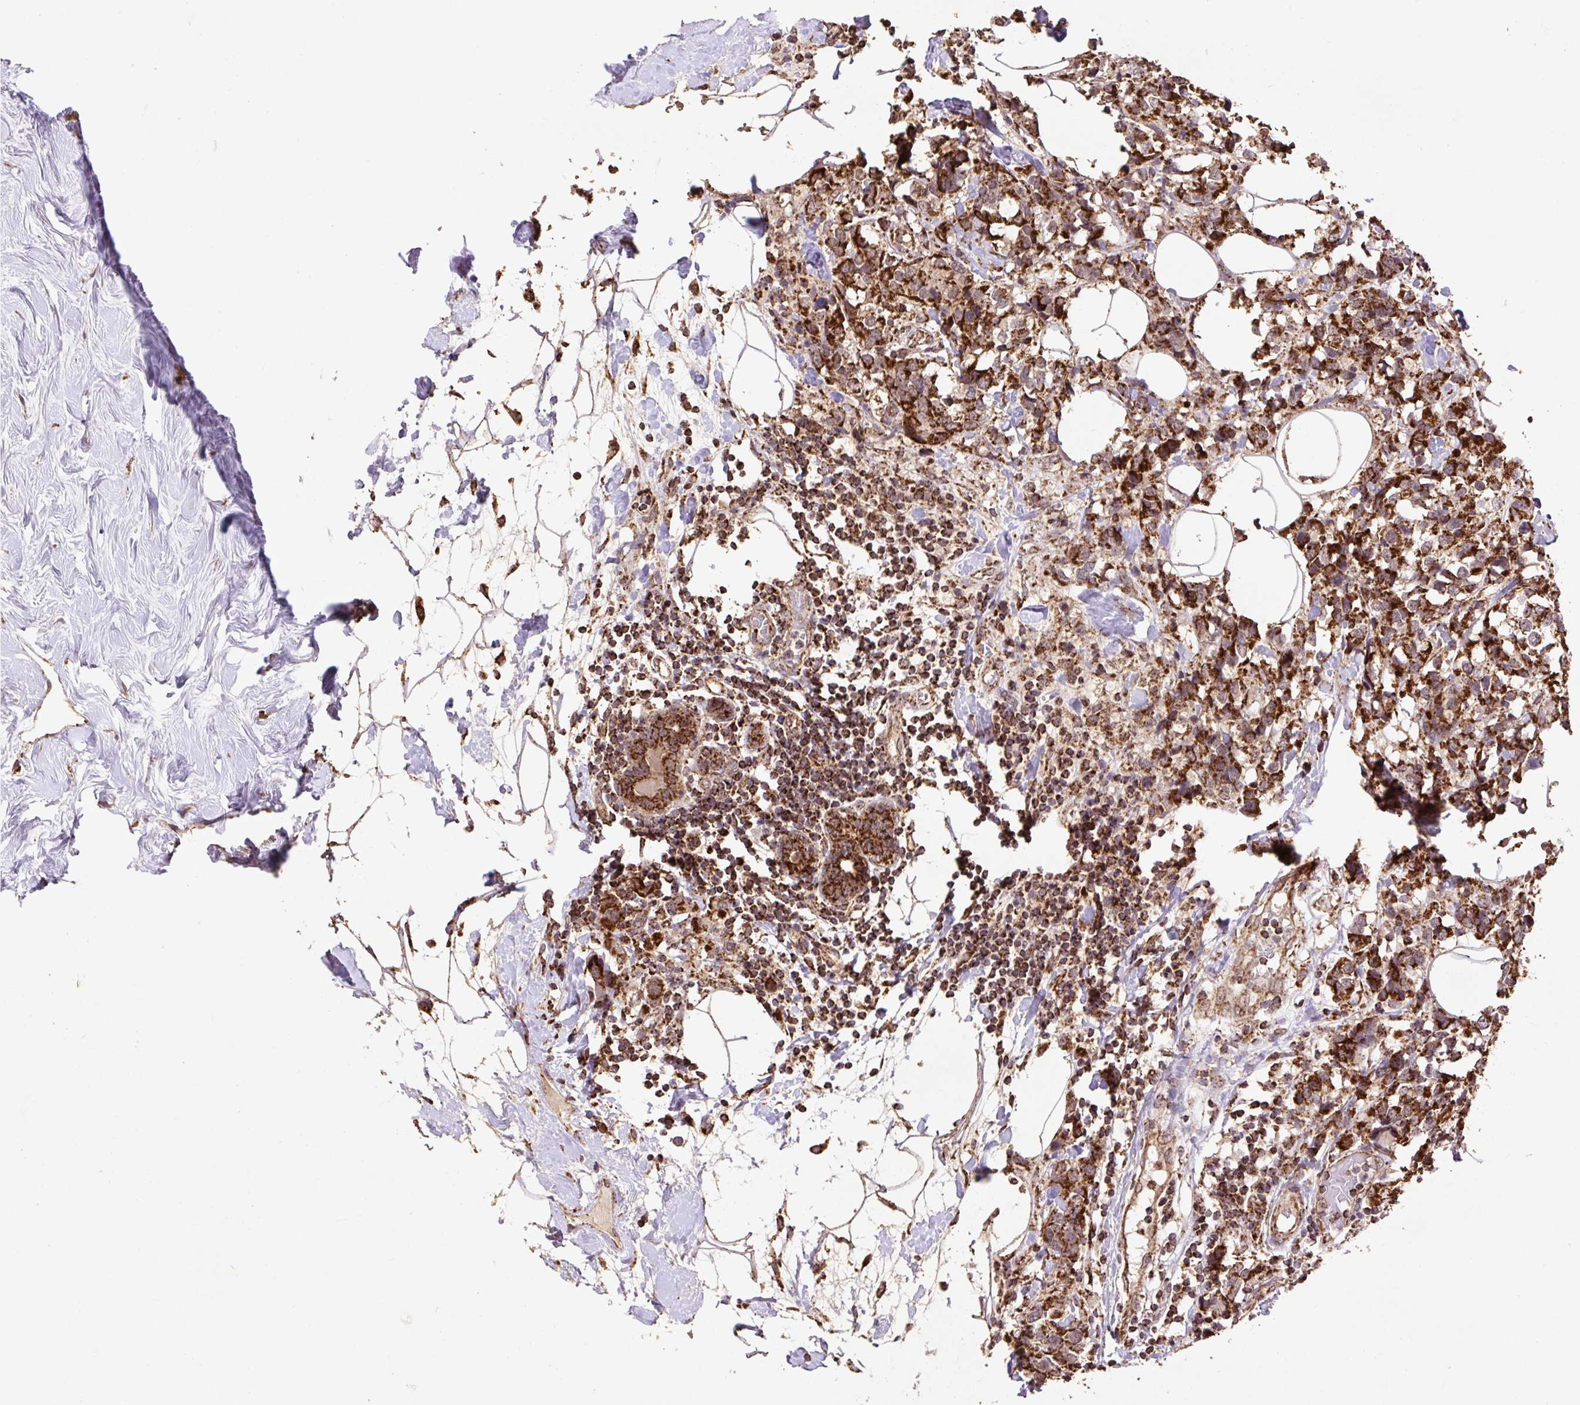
{"staining": {"intensity": "strong", "quantity": ">75%", "location": "cytoplasmic/membranous"}, "tissue": "breast cancer", "cell_type": "Tumor cells", "image_type": "cancer", "snomed": [{"axis": "morphology", "description": "Lobular carcinoma"}, {"axis": "topography", "description": "Breast"}], "caption": "Breast cancer tissue reveals strong cytoplasmic/membranous positivity in approximately >75% of tumor cells, visualized by immunohistochemistry.", "gene": "ATP5F1A", "patient": {"sex": "female", "age": 59}}